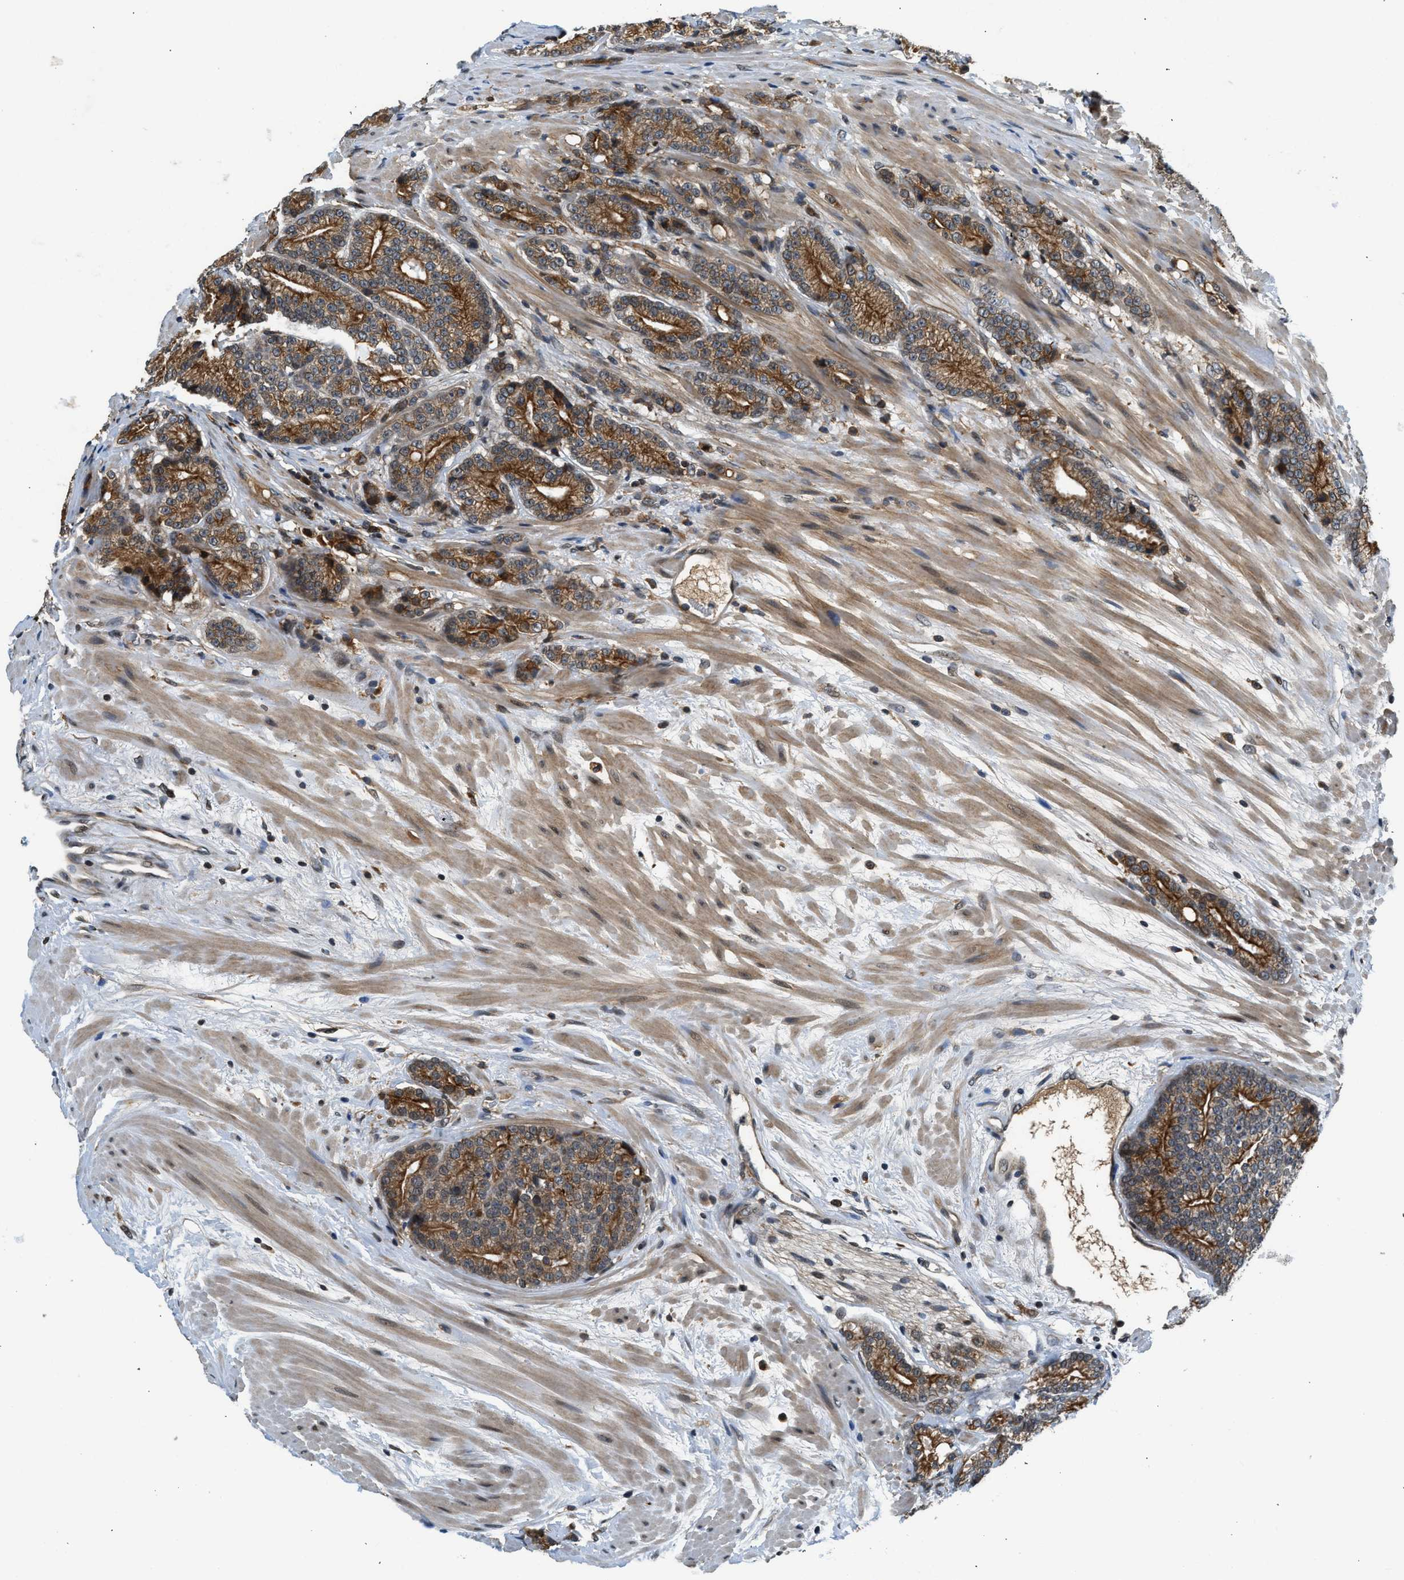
{"staining": {"intensity": "moderate", "quantity": ">75%", "location": "cytoplasmic/membranous"}, "tissue": "prostate cancer", "cell_type": "Tumor cells", "image_type": "cancer", "snomed": [{"axis": "morphology", "description": "Adenocarcinoma, High grade"}, {"axis": "topography", "description": "Prostate"}], "caption": "Brown immunohistochemical staining in prostate cancer demonstrates moderate cytoplasmic/membranous expression in about >75% of tumor cells. The staining is performed using DAB (3,3'-diaminobenzidine) brown chromogen to label protein expression. The nuclei are counter-stained blue using hematoxylin.", "gene": "RETREG3", "patient": {"sex": "male", "age": 61}}